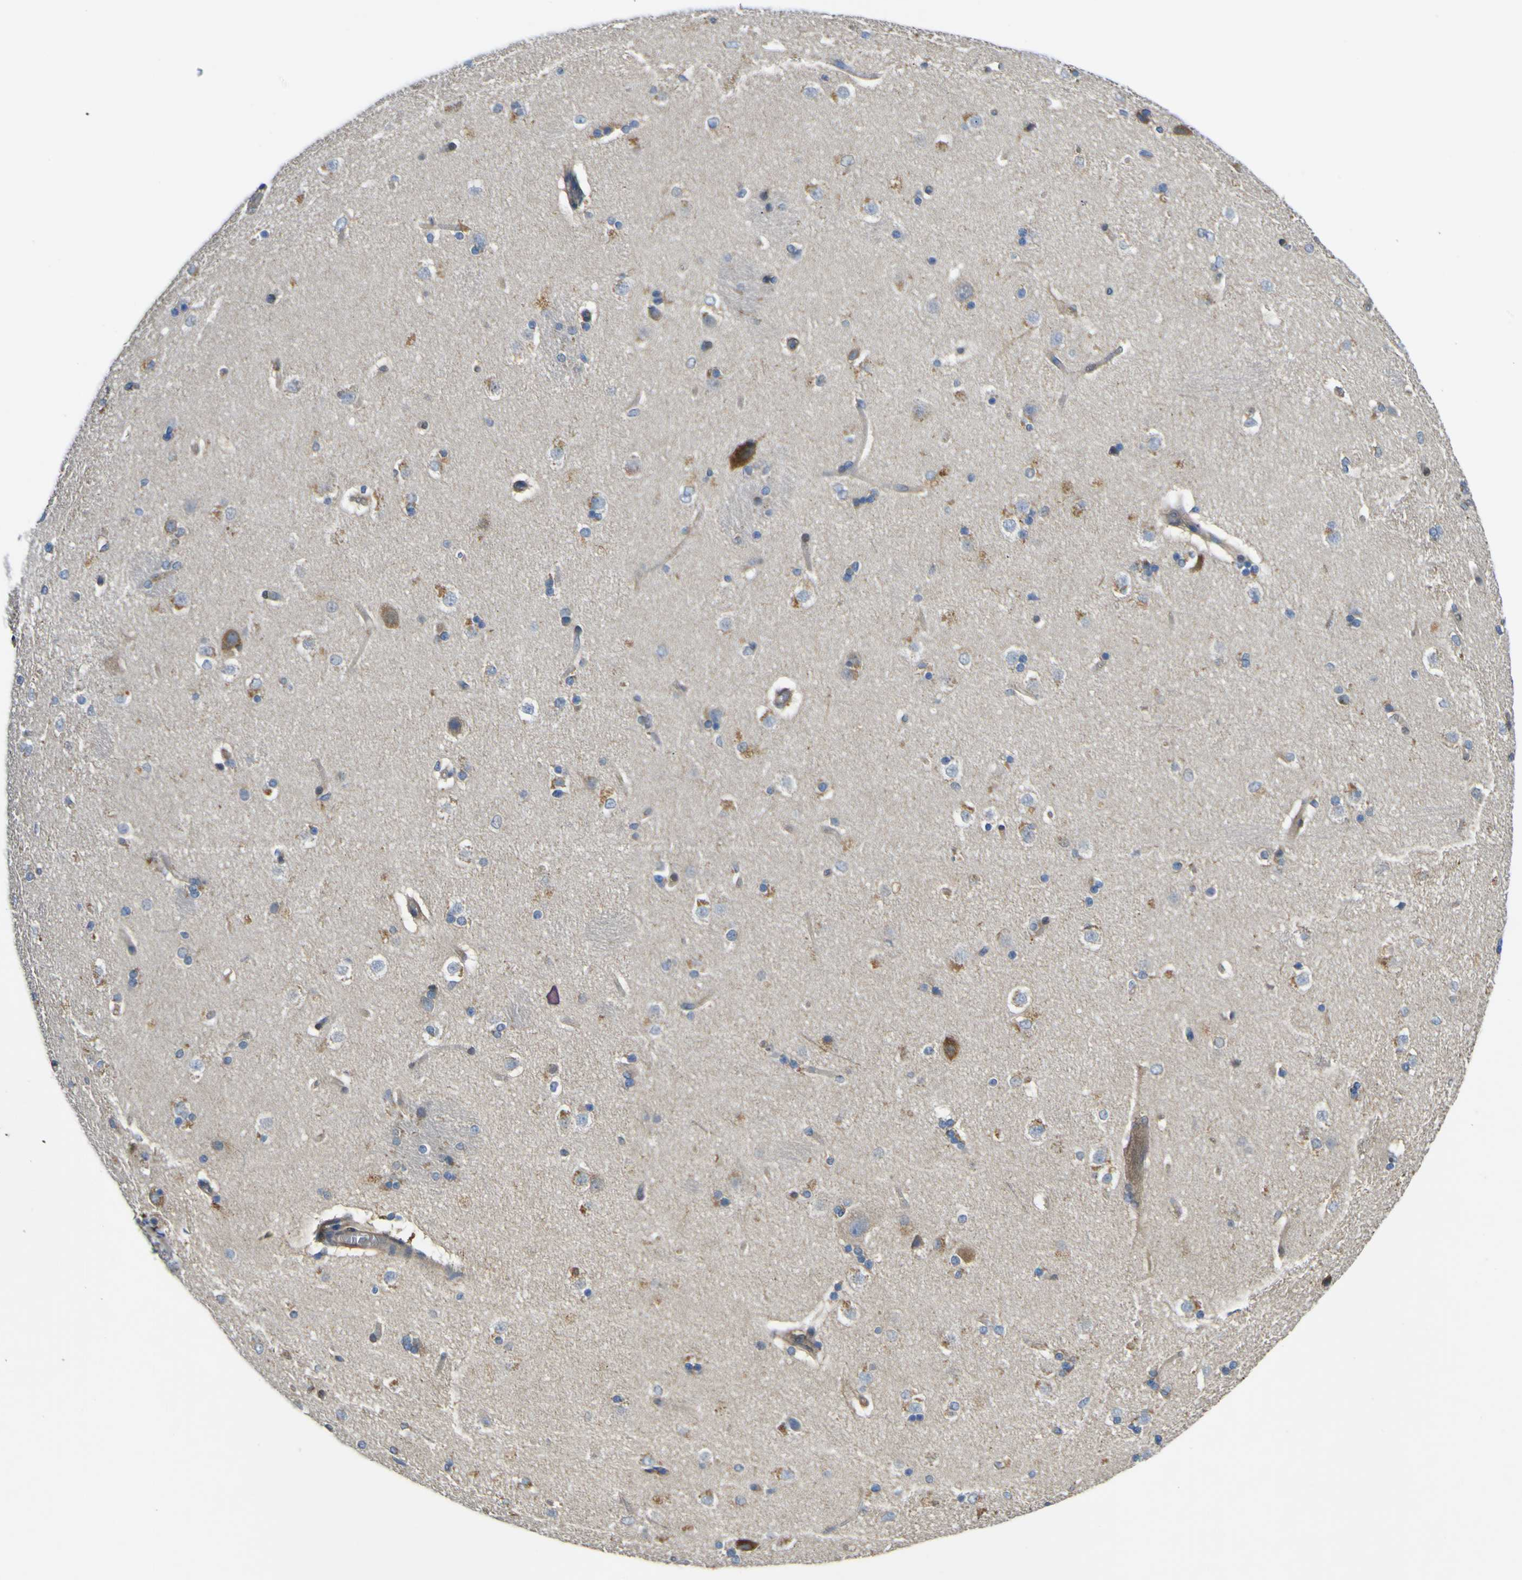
{"staining": {"intensity": "moderate", "quantity": "25%-75%", "location": "cytoplasmic/membranous,nuclear"}, "tissue": "caudate", "cell_type": "Glial cells", "image_type": "normal", "snomed": [{"axis": "morphology", "description": "Normal tissue, NOS"}, {"axis": "topography", "description": "Lateral ventricle wall"}], "caption": "Protein expression analysis of benign human caudate reveals moderate cytoplasmic/membranous,nuclear expression in approximately 25%-75% of glial cells.", "gene": "EML2", "patient": {"sex": "female", "age": 19}}